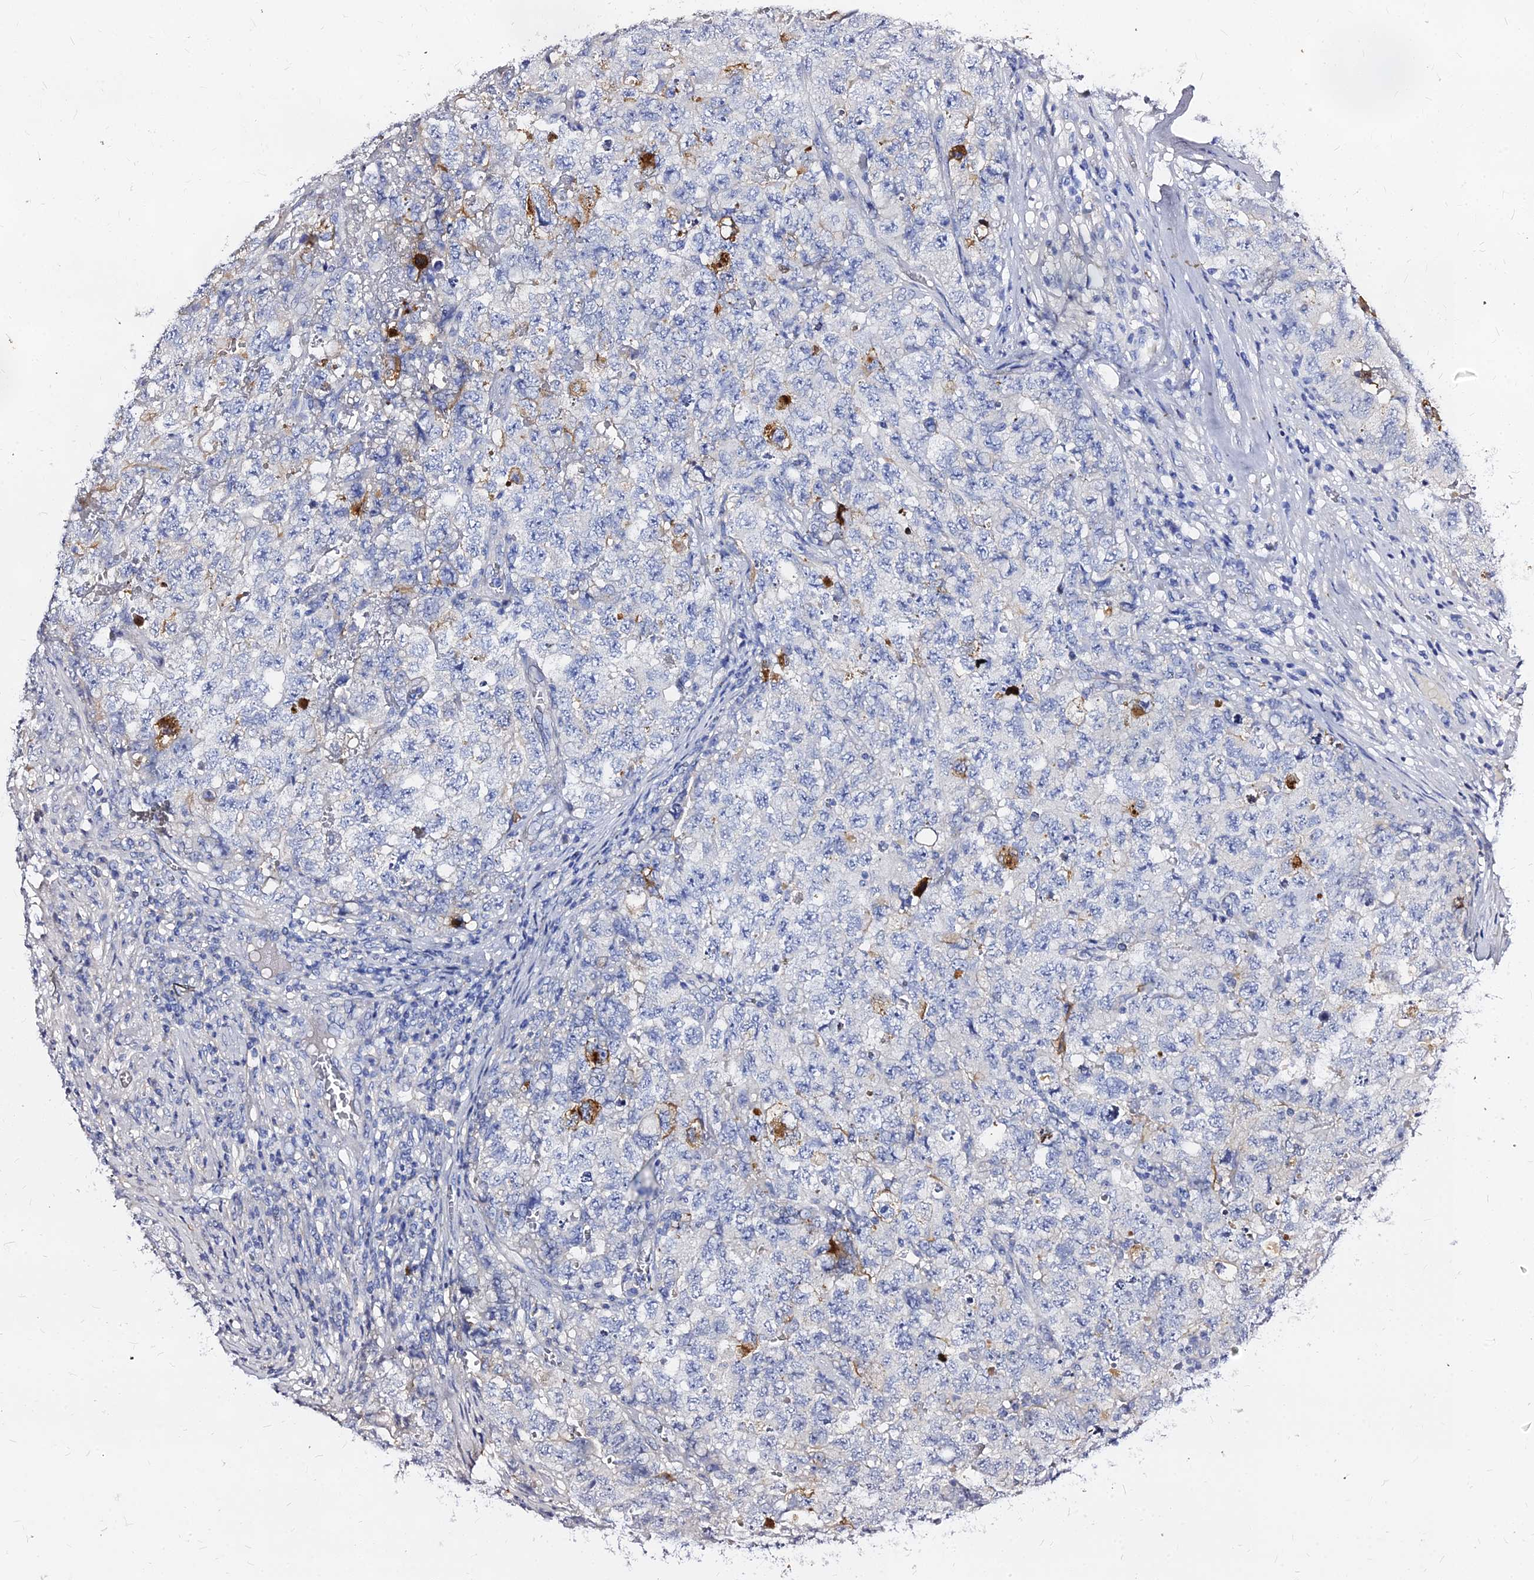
{"staining": {"intensity": "moderate", "quantity": "<25%", "location": "cytoplasmic/membranous"}, "tissue": "testis cancer", "cell_type": "Tumor cells", "image_type": "cancer", "snomed": [{"axis": "morphology", "description": "Carcinoma, Embryonal, NOS"}, {"axis": "topography", "description": "Testis"}], "caption": "Immunohistochemical staining of testis embryonal carcinoma displays low levels of moderate cytoplasmic/membranous protein expression in approximately <25% of tumor cells. The staining was performed using DAB, with brown indicating positive protein expression. Nuclei are stained blue with hematoxylin.", "gene": "ZNF552", "patient": {"sex": "male", "age": 31}}